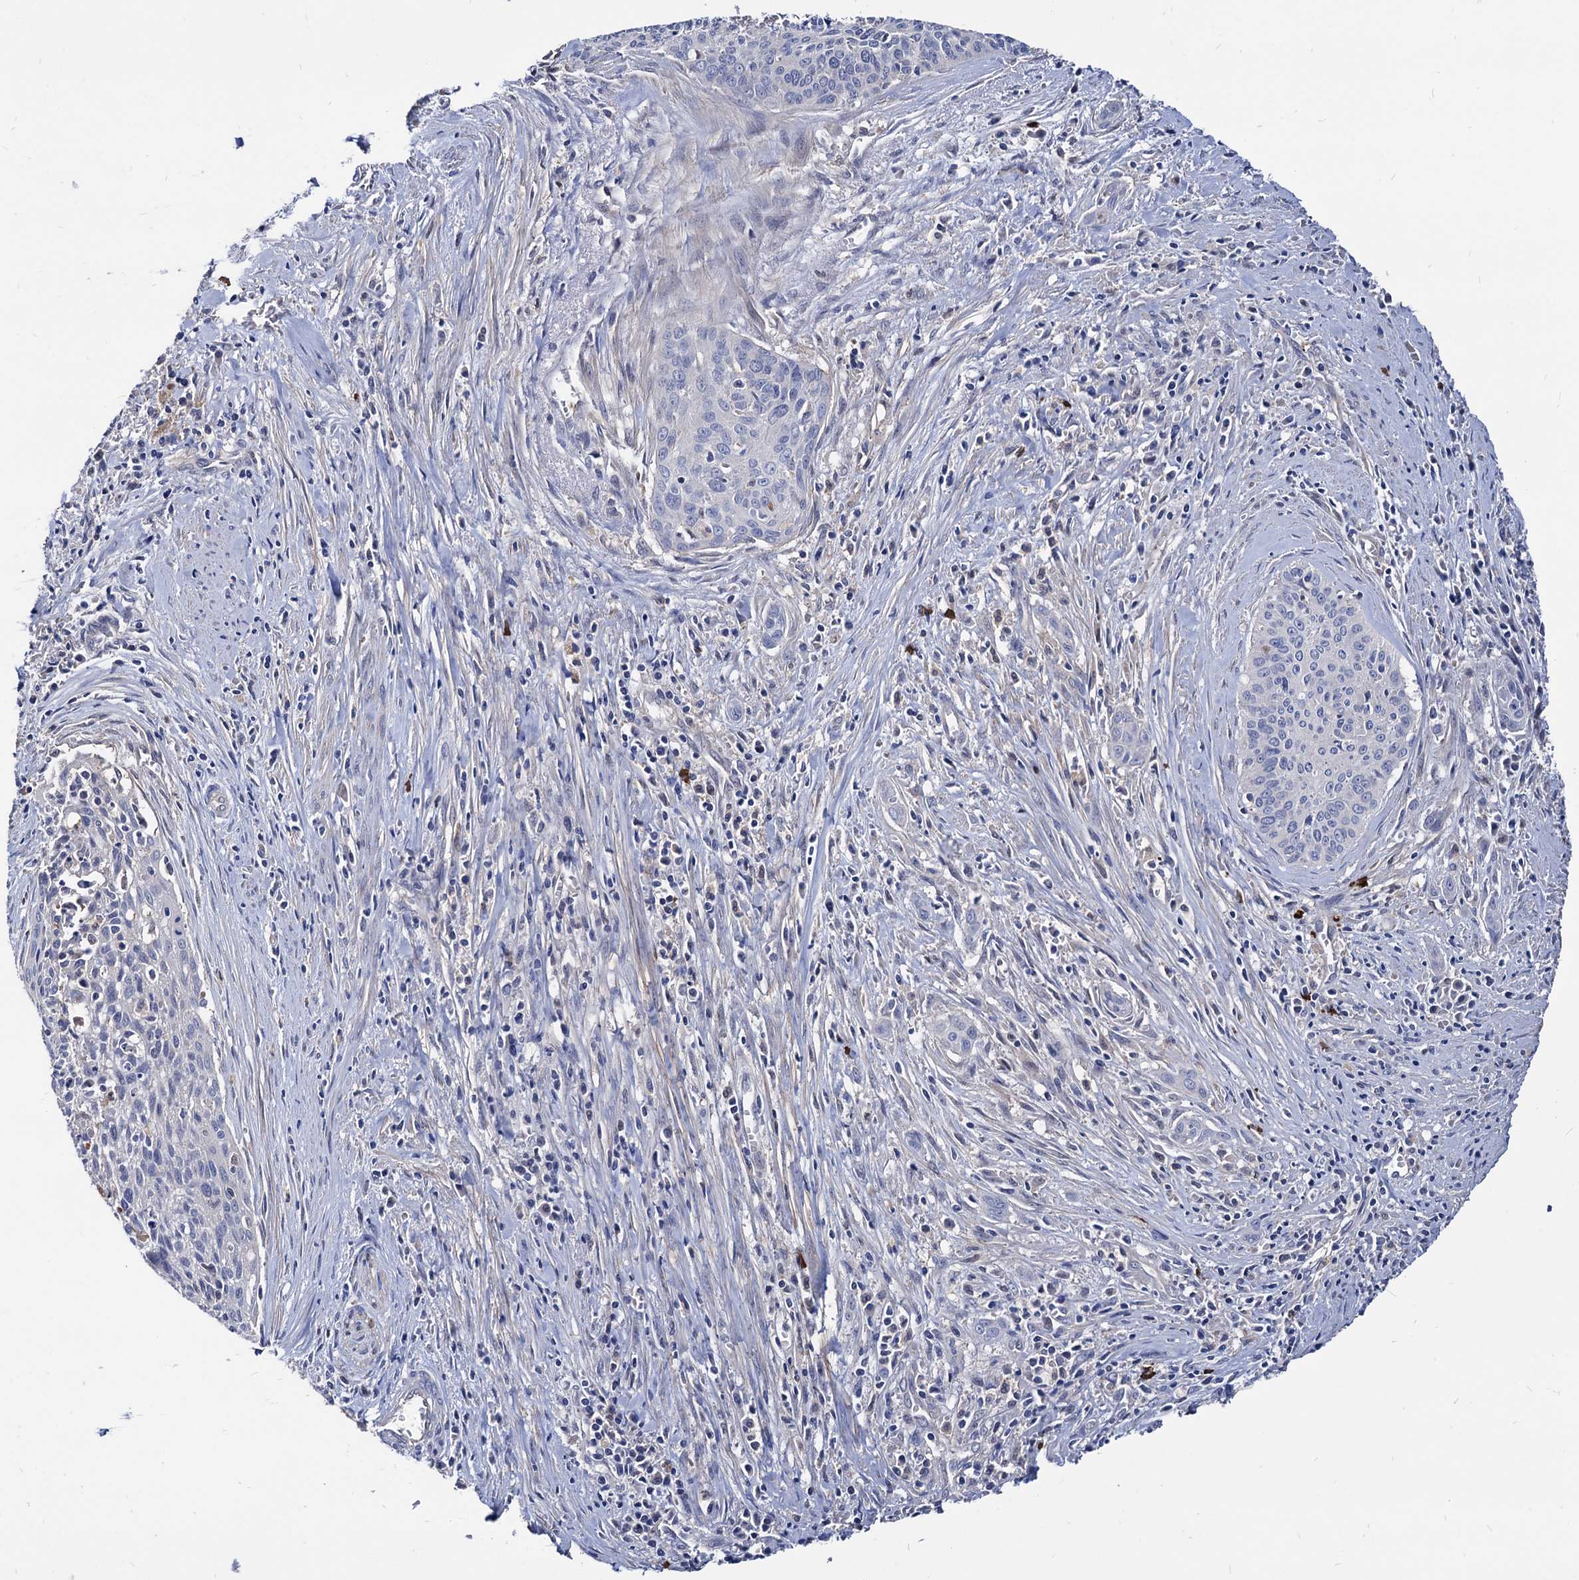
{"staining": {"intensity": "negative", "quantity": "none", "location": "none"}, "tissue": "cervical cancer", "cell_type": "Tumor cells", "image_type": "cancer", "snomed": [{"axis": "morphology", "description": "Squamous cell carcinoma, NOS"}, {"axis": "topography", "description": "Cervix"}], "caption": "DAB (3,3'-diaminobenzidine) immunohistochemical staining of cervical squamous cell carcinoma displays no significant positivity in tumor cells.", "gene": "CPPED1", "patient": {"sex": "female", "age": 55}}